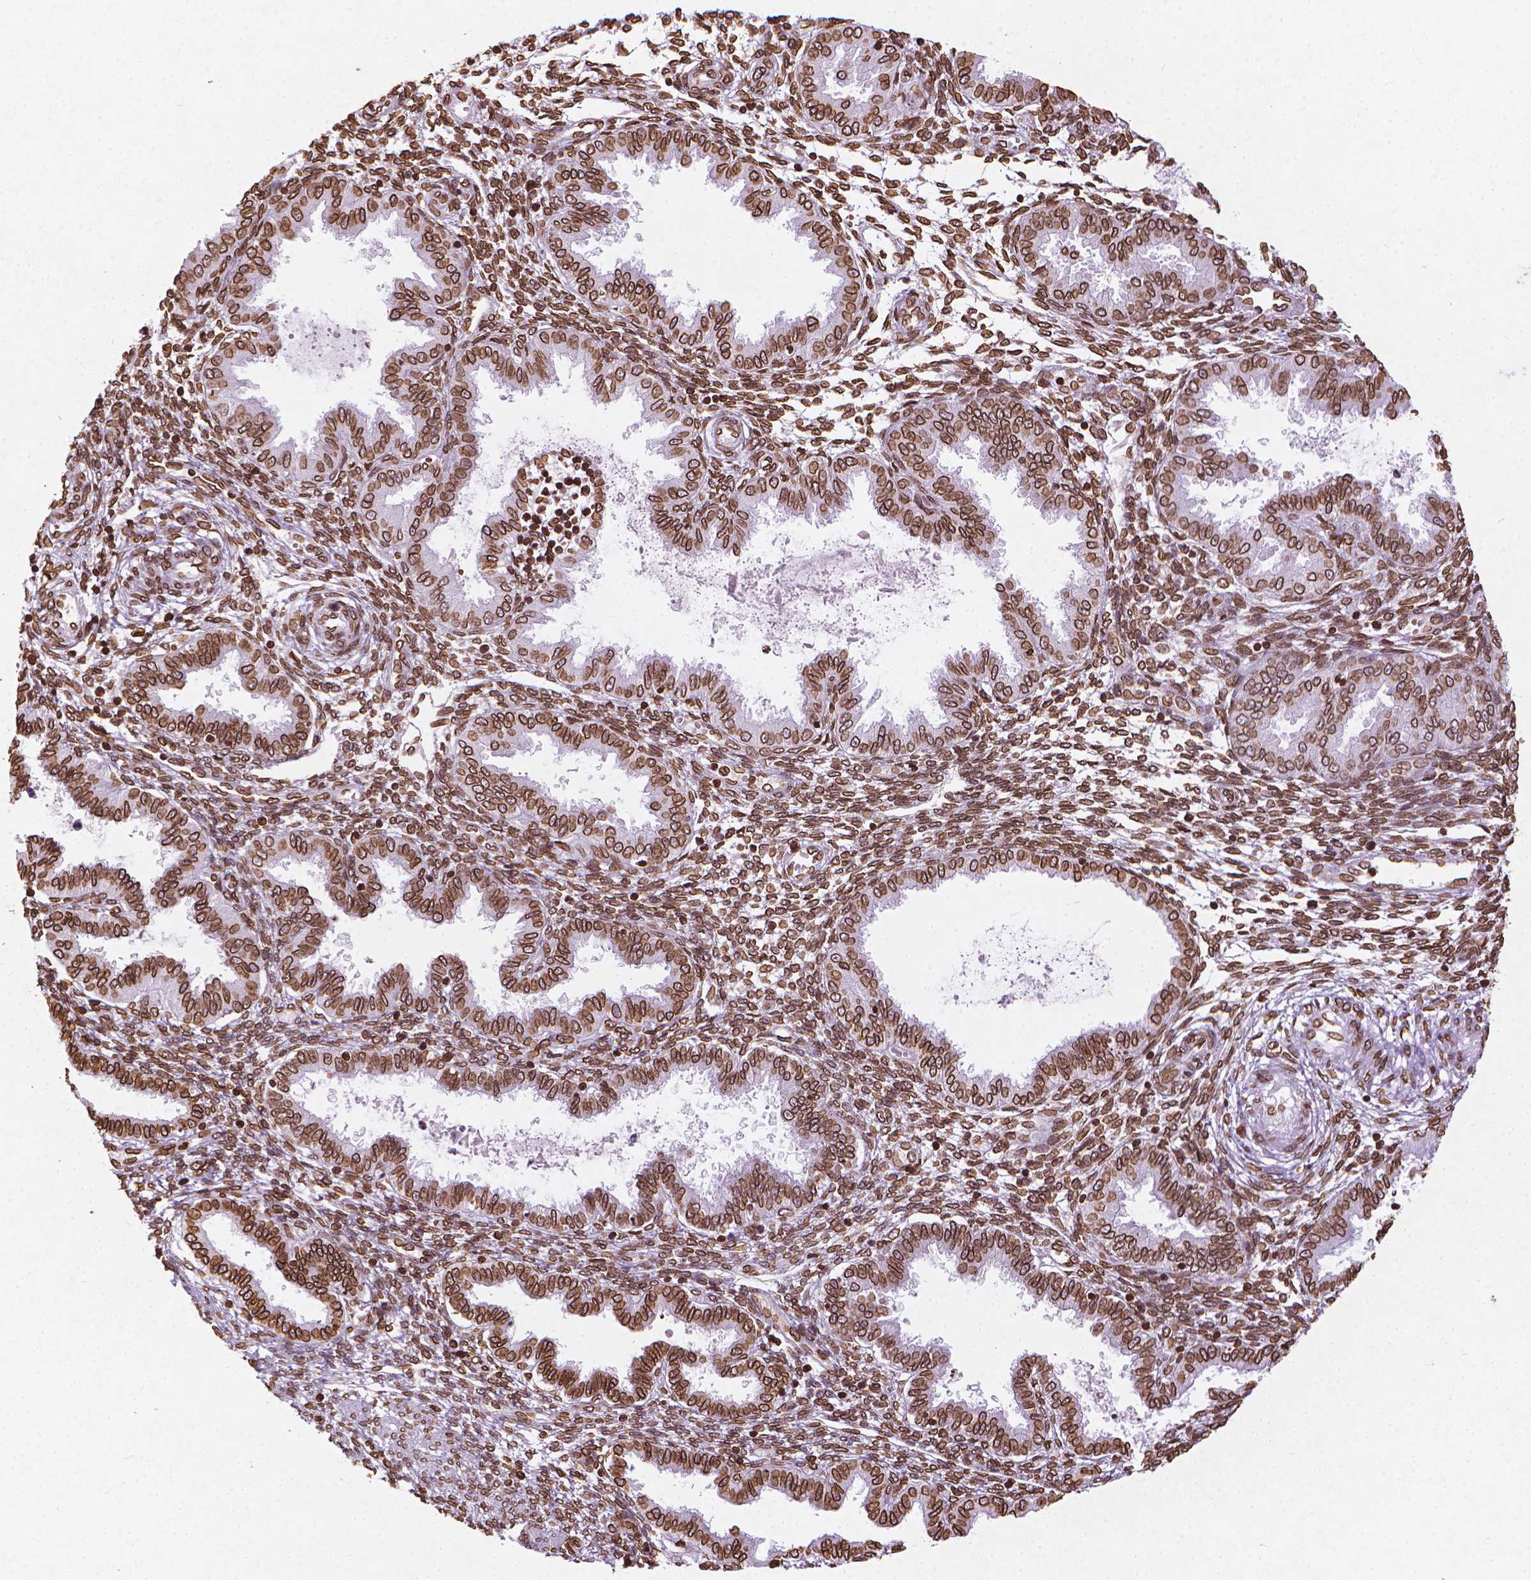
{"staining": {"intensity": "strong", "quantity": ">75%", "location": "cytoplasmic/membranous,nuclear"}, "tissue": "endometrium", "cell_type": "Cells in endometrial stroma", "image_type": "normal", "snomed": [{"axis": "morphology", "description": "Normal tissue, NOS"}, {"axis": "topography", "description": "Endometrium"}], "caption": "High-power microscopy captured an immunohistochemistry micrograph of benign endometrium, revealing strong cytoplasmic/membranous,nuclear expression in about >75% of cells in endometrial stroma.", "gene": "LMNB1", "patient": {"sex": "female", "age": 33}}